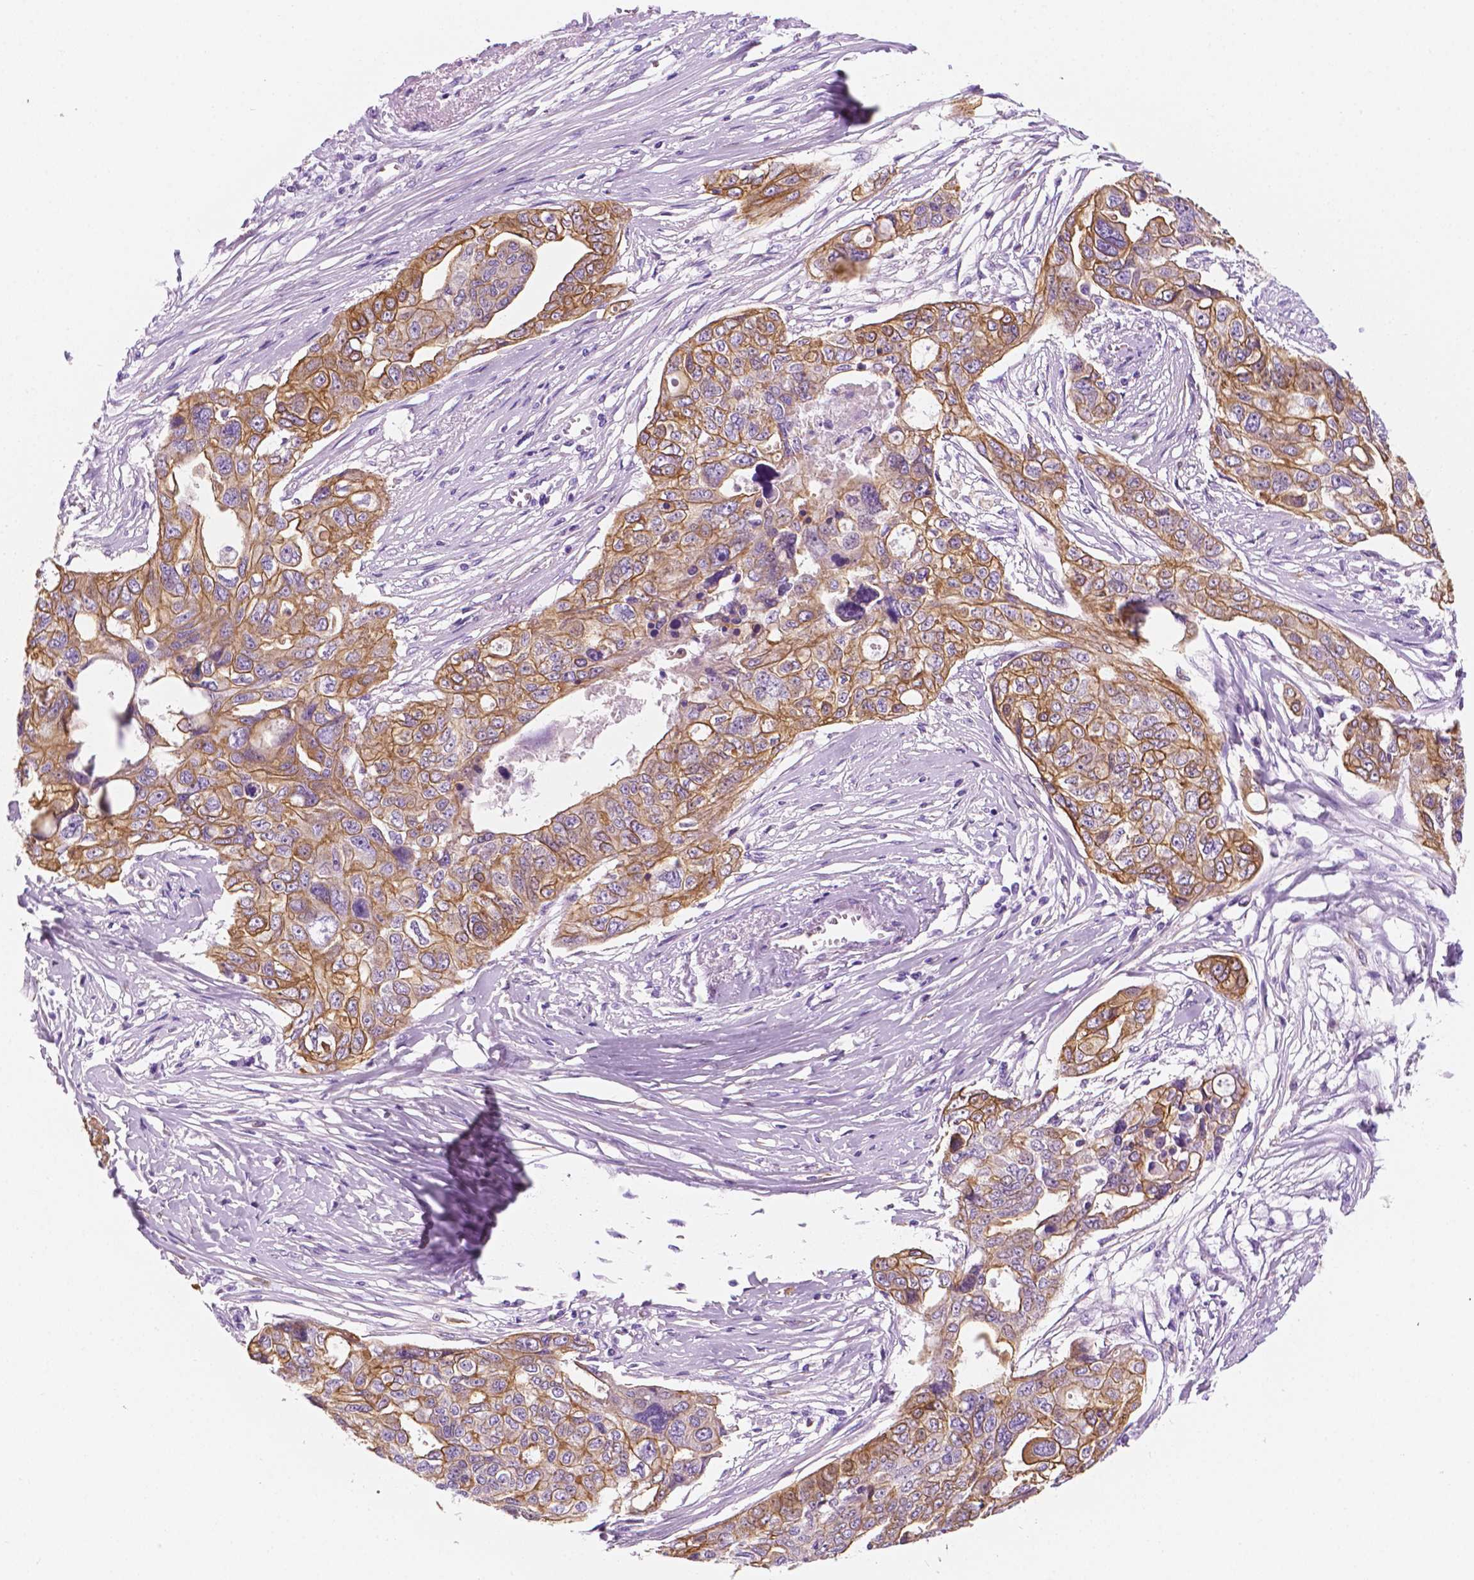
{"staining": {"intensity": "moderate", "quantity": ">75%", "location": "cytoplasmic/membranous"}, "tissue": "ovarian cancer", "cell_type": "Tumor cells", "image_type": "cancer", "snomed": [{"axis": "morphology", "description": "Carcinoma, endometroid"}, {"axis": "topography", "description": "Ovary"}], "caption": "Endometroid carcinoma (ovarian) tissue displays moderate cytoplasmic/membranous expression in approximately >75% of tumor cells, visualized by immunohistochemistry.", "gene": "PPL", "patient": {"sex": "female", "age": 70}}